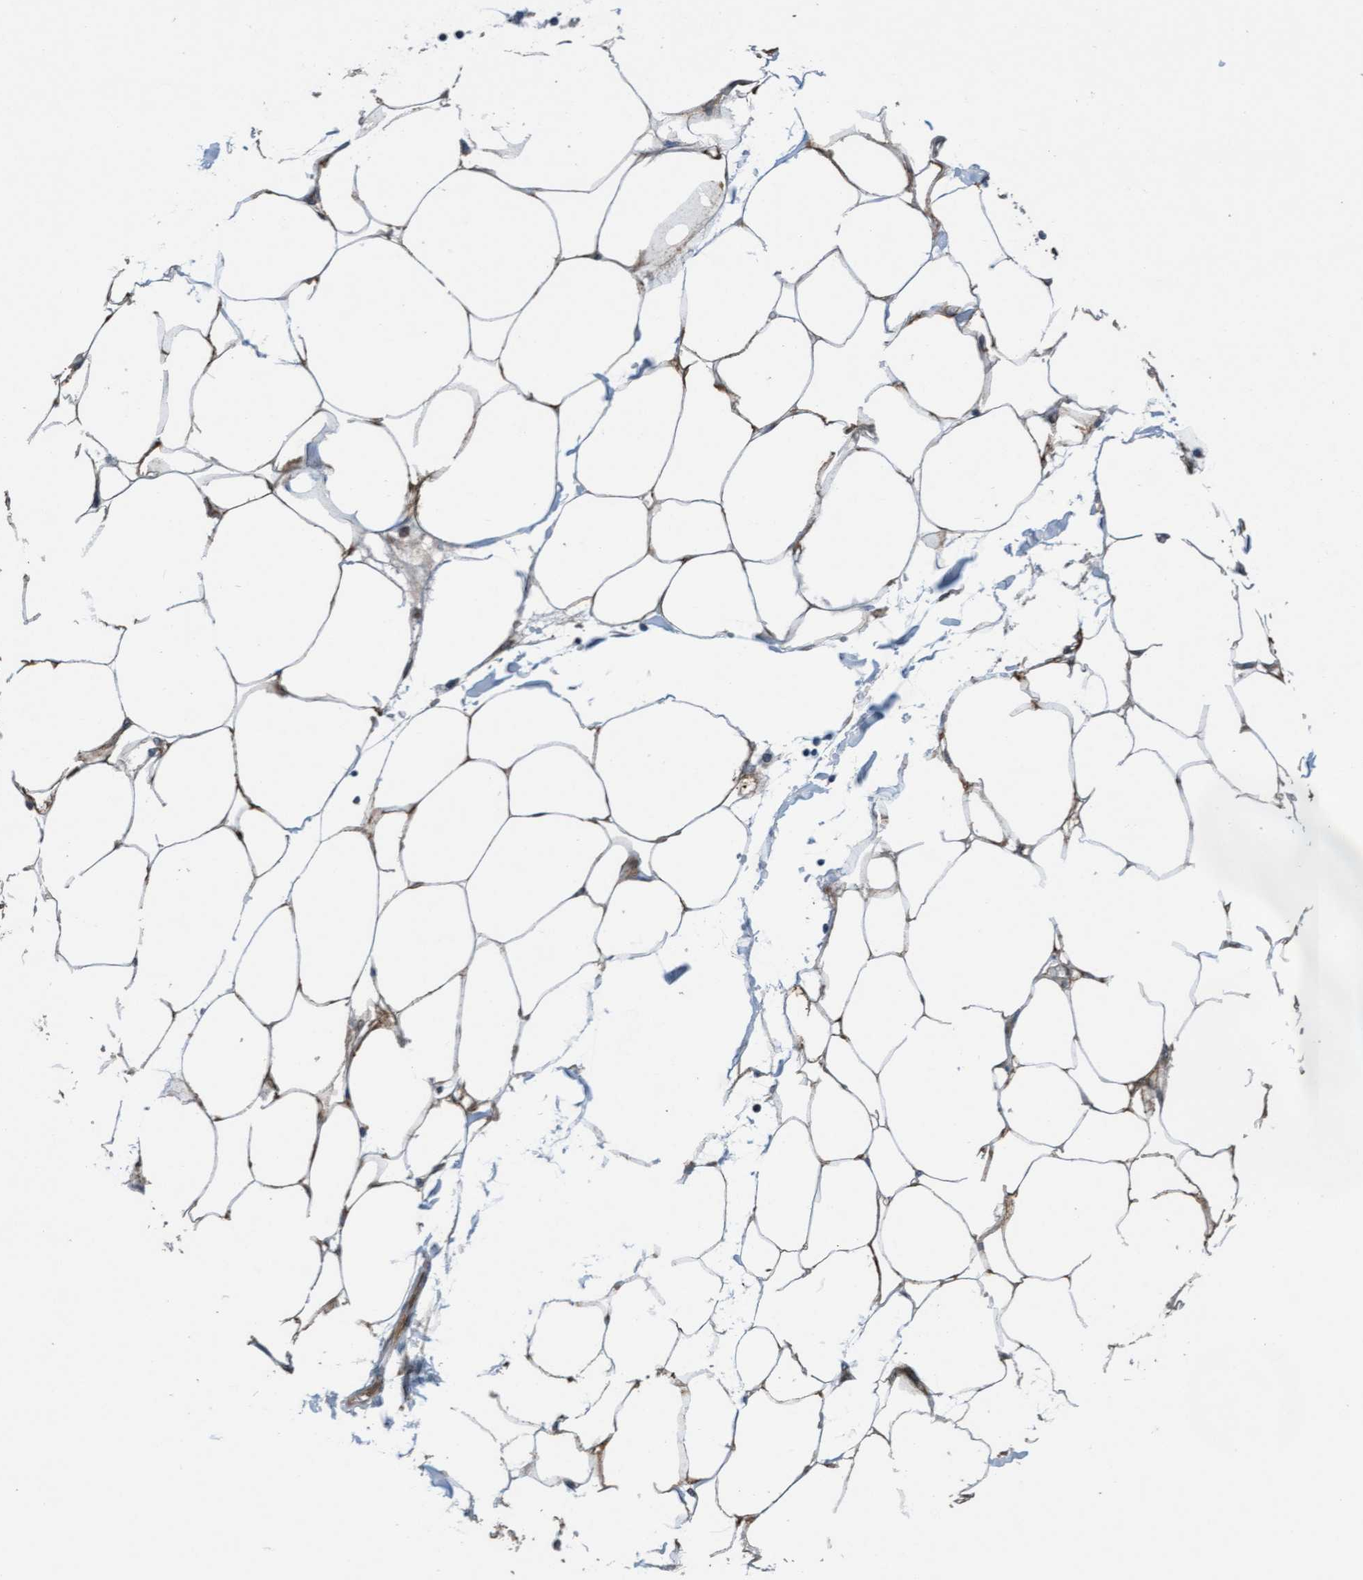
{"staining": {"intensity": "moderate", "quantity": ">75%", "location": "cytoplasmic/membranous"}, "tissue": "adipose tissue", "cell_type": "Adipocytes", "image_type": "normal", "snomed": [{"axis": "morphology", "description": "Normal tissue, NOS"}, {"axis": "morphology", "description": "Adenocarcinoma, NOS"}, {"axis": "topography", "description": "Colon"}, {"axis": "topography", "description": "Peripheral nerve tissue"}], "caption": "A micrograph showing moderate cytoplasmic/membranous positivity in about >75% of adipocytes in normal adipose tissue, as visualized by brown immunohistochemical staining.", "gene": "MRPS23", "patient": {"sex": "male", "age": 14}}